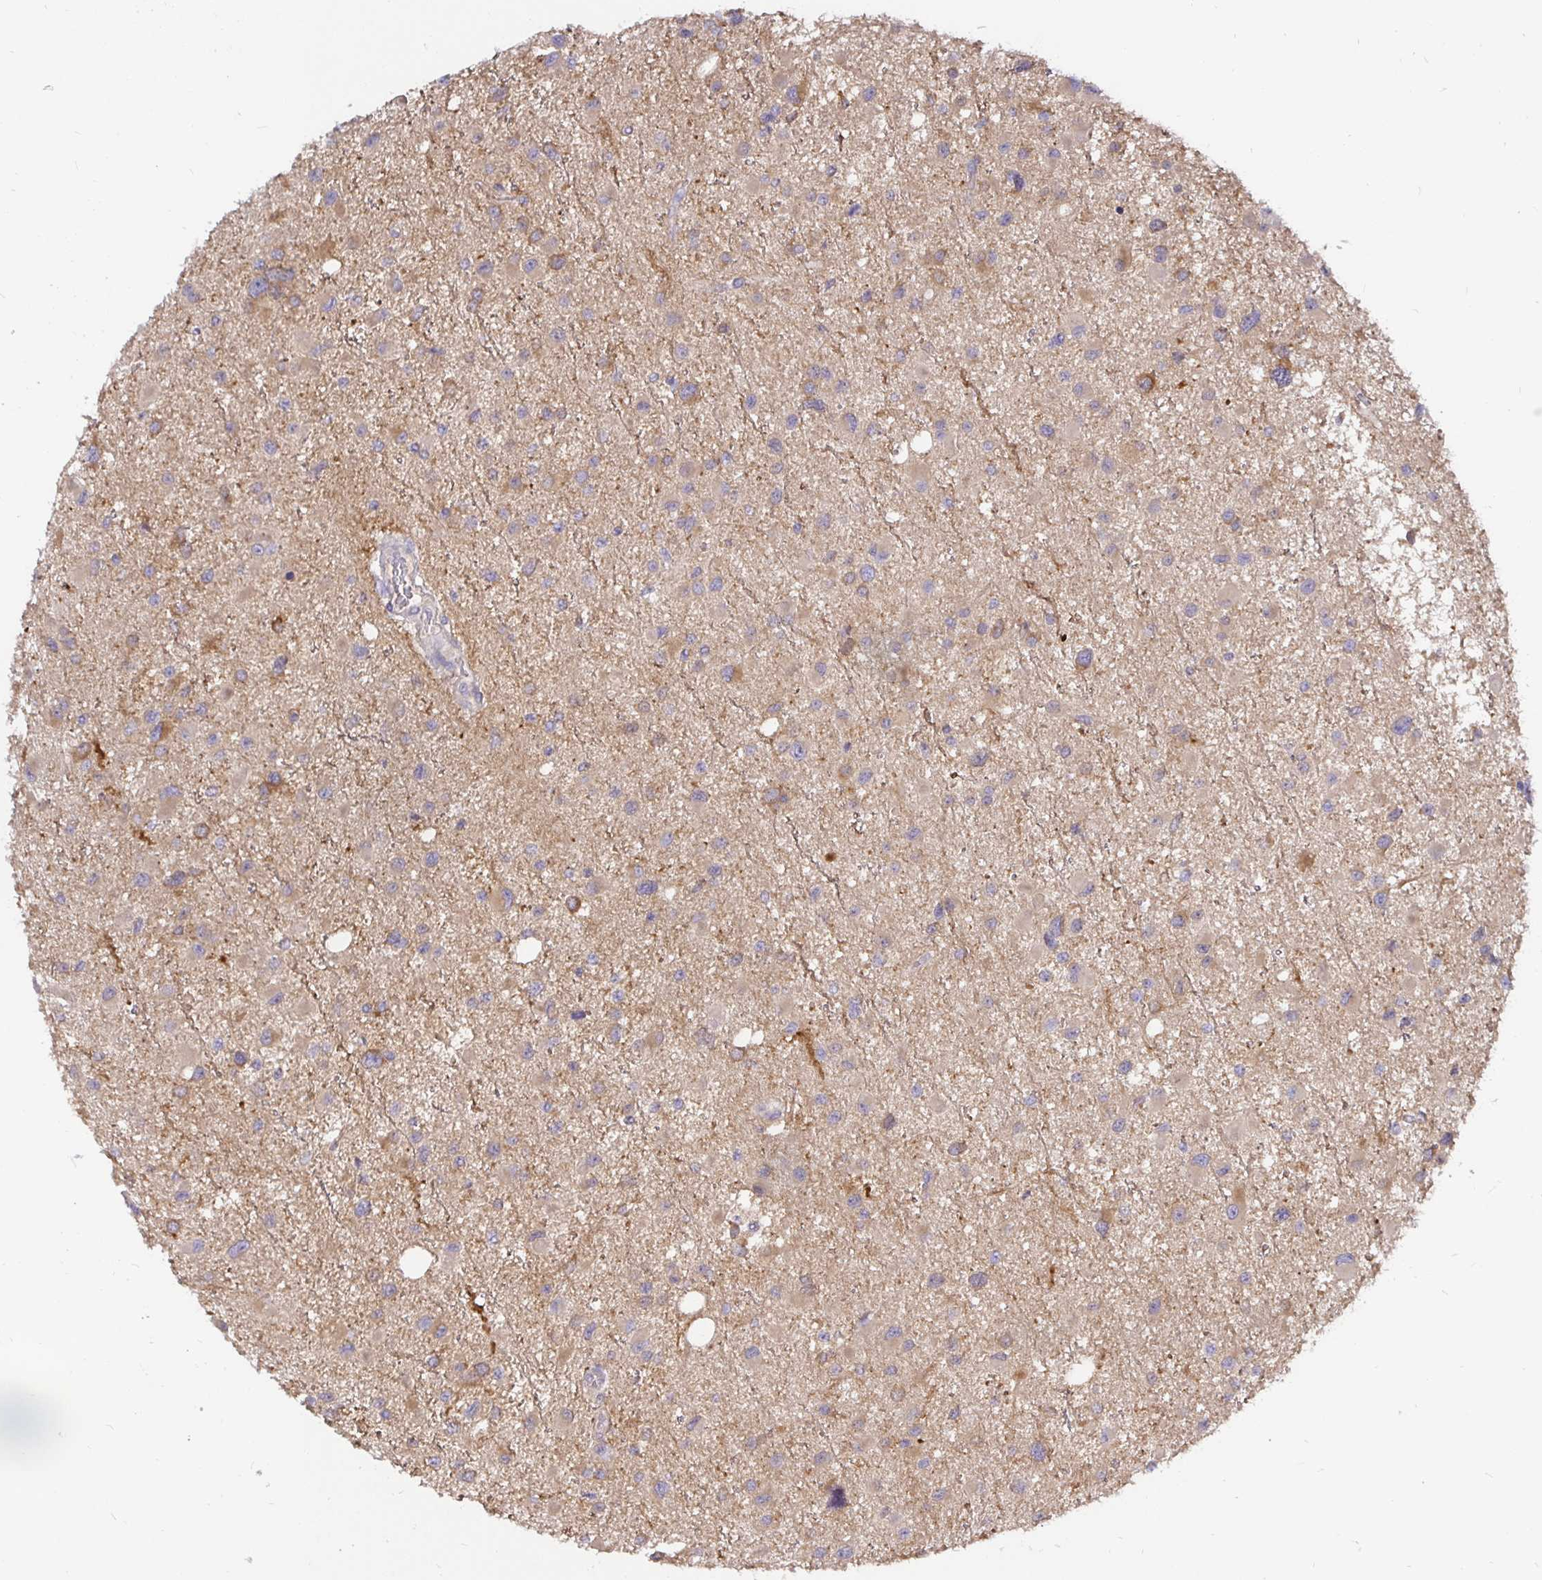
{"staining": {"intensity": "weak", "quantity": "<25%", "location": "cytoplasmic/membranous"}, "tissue": "glioma", "cell_type": "Tumor cells", "image_type": "cancer", "snomed": [{"axis": "morphology", "description": "Glioma, malignant, Low grade"}, {"axis": "topography", "description": "Brain"}], "caption": "A high-resolution micrograph shows IHC staining of low-grade glioma (malignant), which reveals no significant expression in tumor cells.", "gene": "KIF21A", "patient": {"sex": "female", "age": 32}}